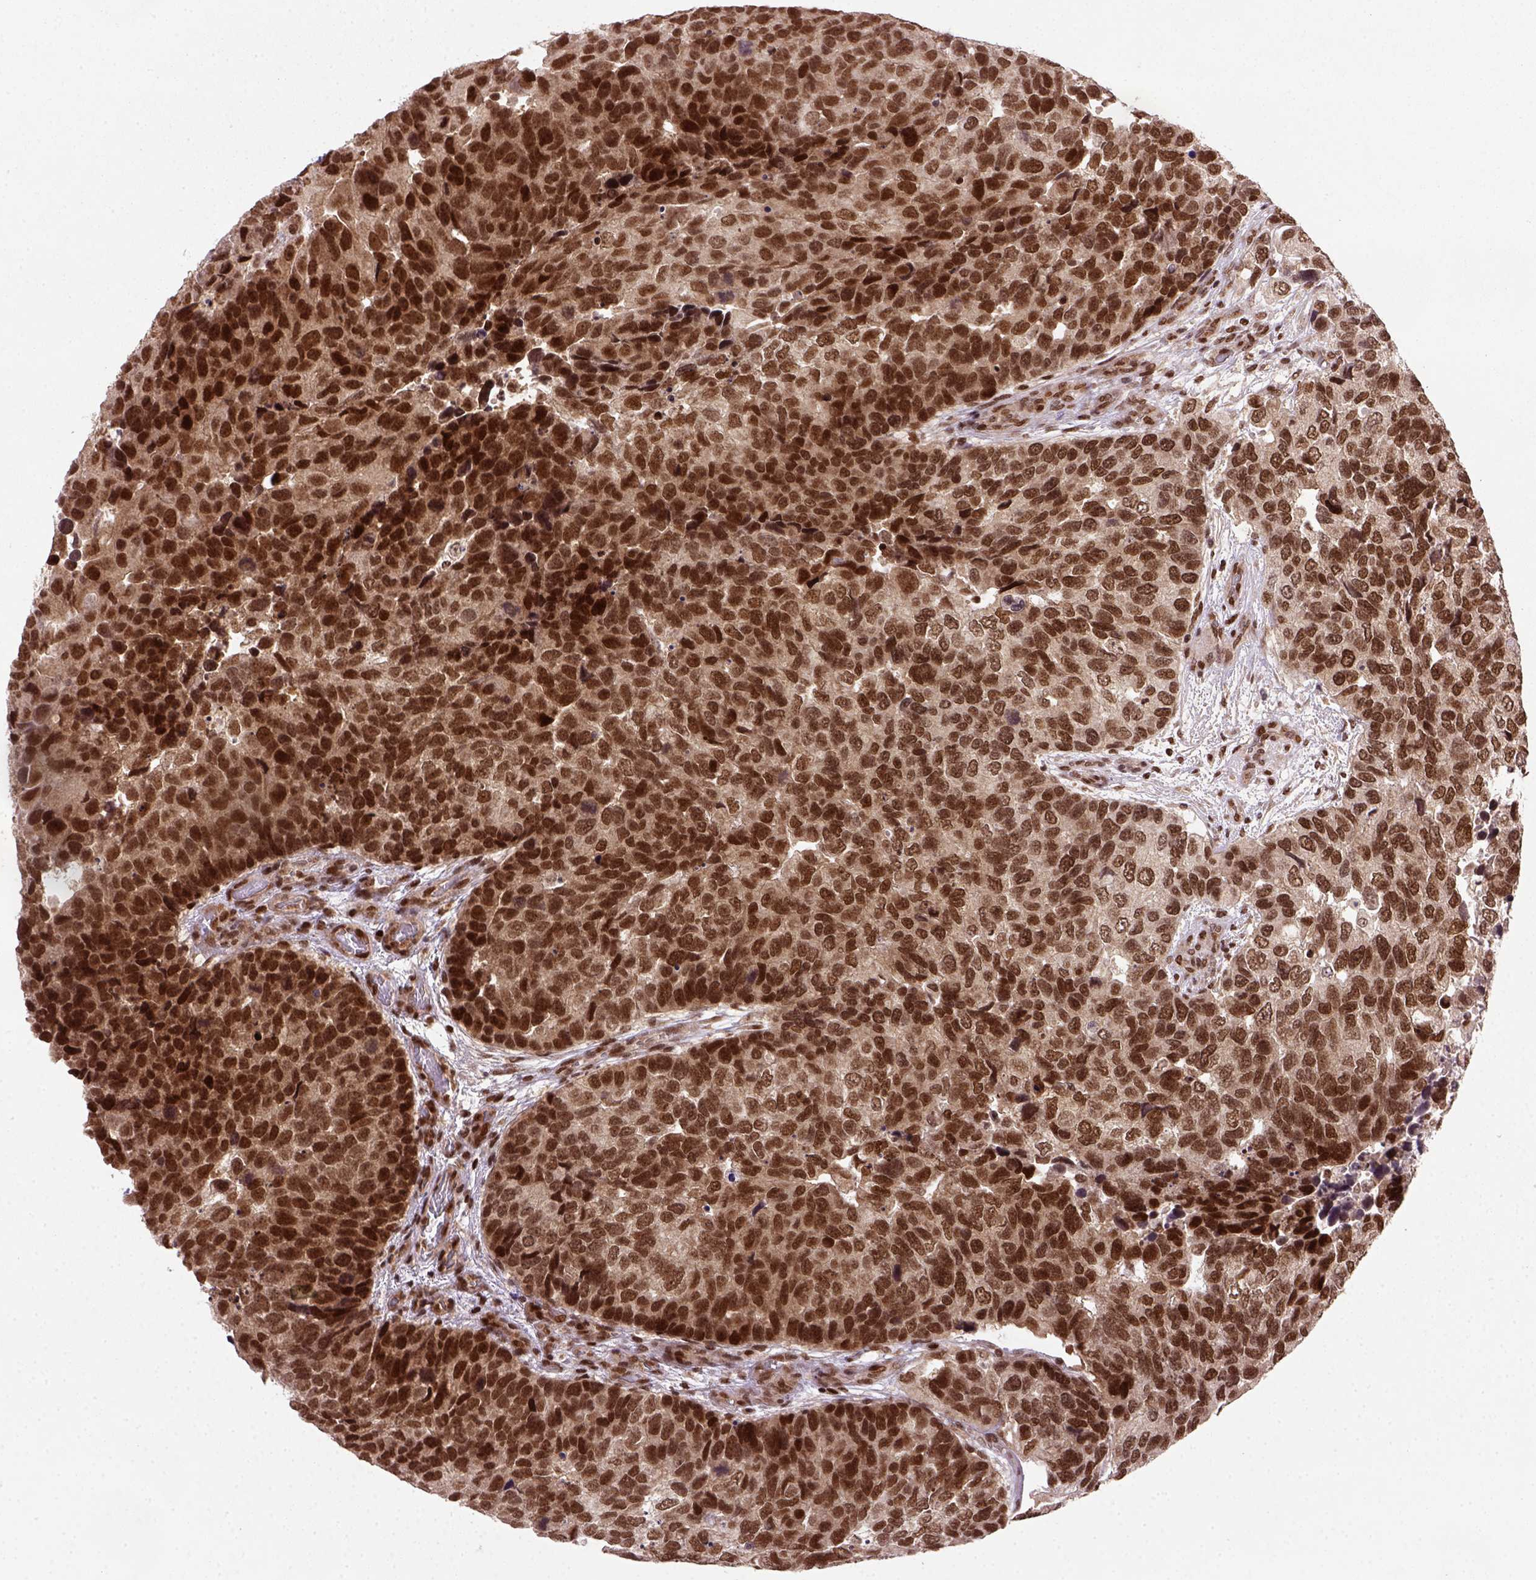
{"staining": {"intensity": "strong", "quantity": ">75%", "location": "nuclear"}, "tissue": "urothelial cancer", "cell_type": "Tumor cells", "image_type": "cancer", "snomed": [{"axis": "morphology", "description": "Urothelial carcinoma, High grade"}, {"axis": "topography", "description": "Urinary bladder"}], "caption": "A high-resolution photomicrograph shows immunohistochemistry staining of urothelial carcinoma (high-grade), which shows strong nuclear positivity in approximately >75% of tumor cells. (Brightfield microscopy of DAB IHC at high magnification).", "gene": "MGMT", "patient": {"sex": "male", "age": 60}}